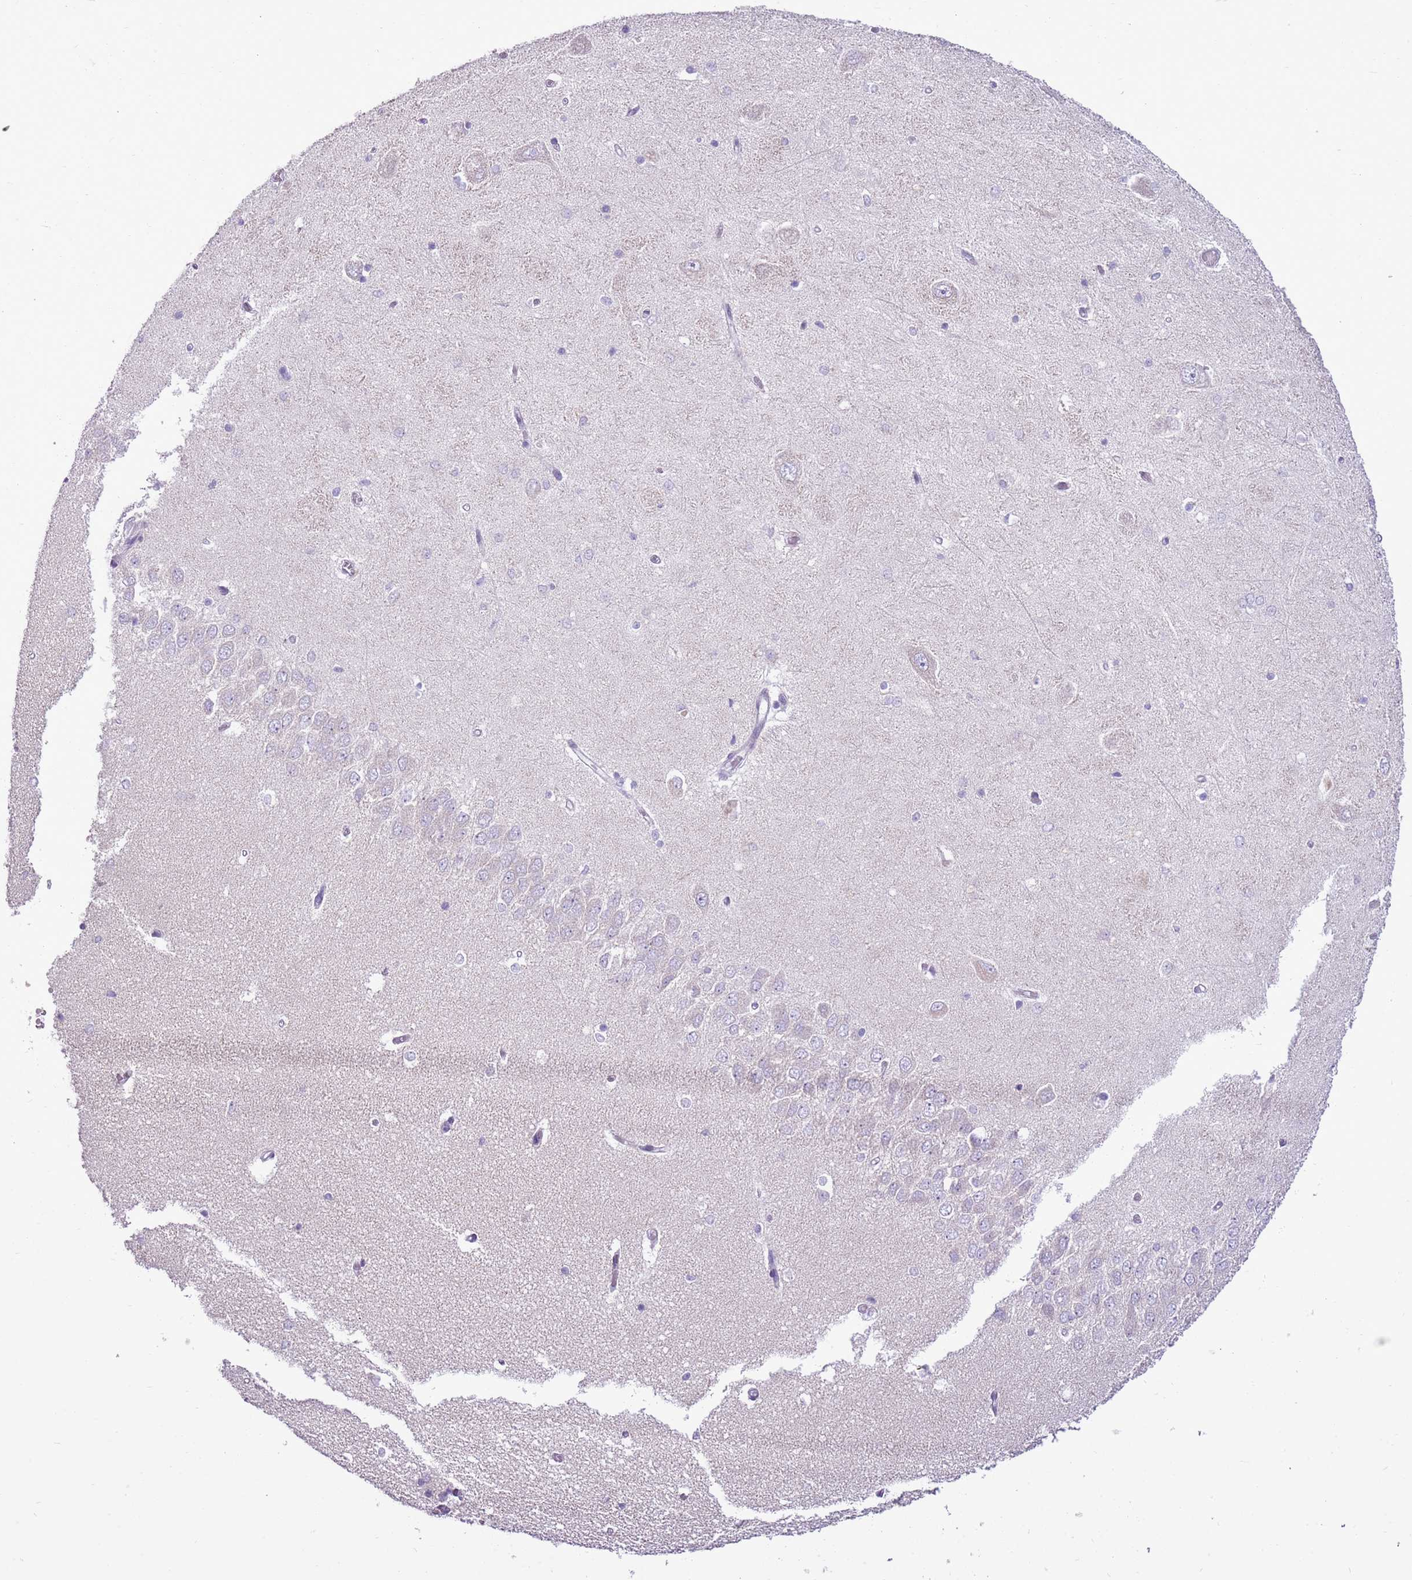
{"staining": {"intensity": "negative", "quantity": "none", "location": "none"}, "tissue": "hippocampus", "cell_type": "Glial cells", "image_type": "normal", "snomed": [{"axis": "morphology", "description": "Normal tissue, NOS"}, {"axis": "topography", "description": "Hippocampus"}], "caption": "Human hippocampus stained for a protein using immunohistochemistry (IHC) exhibits no expression in glial cells.", "gene": "RPL3L", "patient": {"sex": "male", "age": 45}}